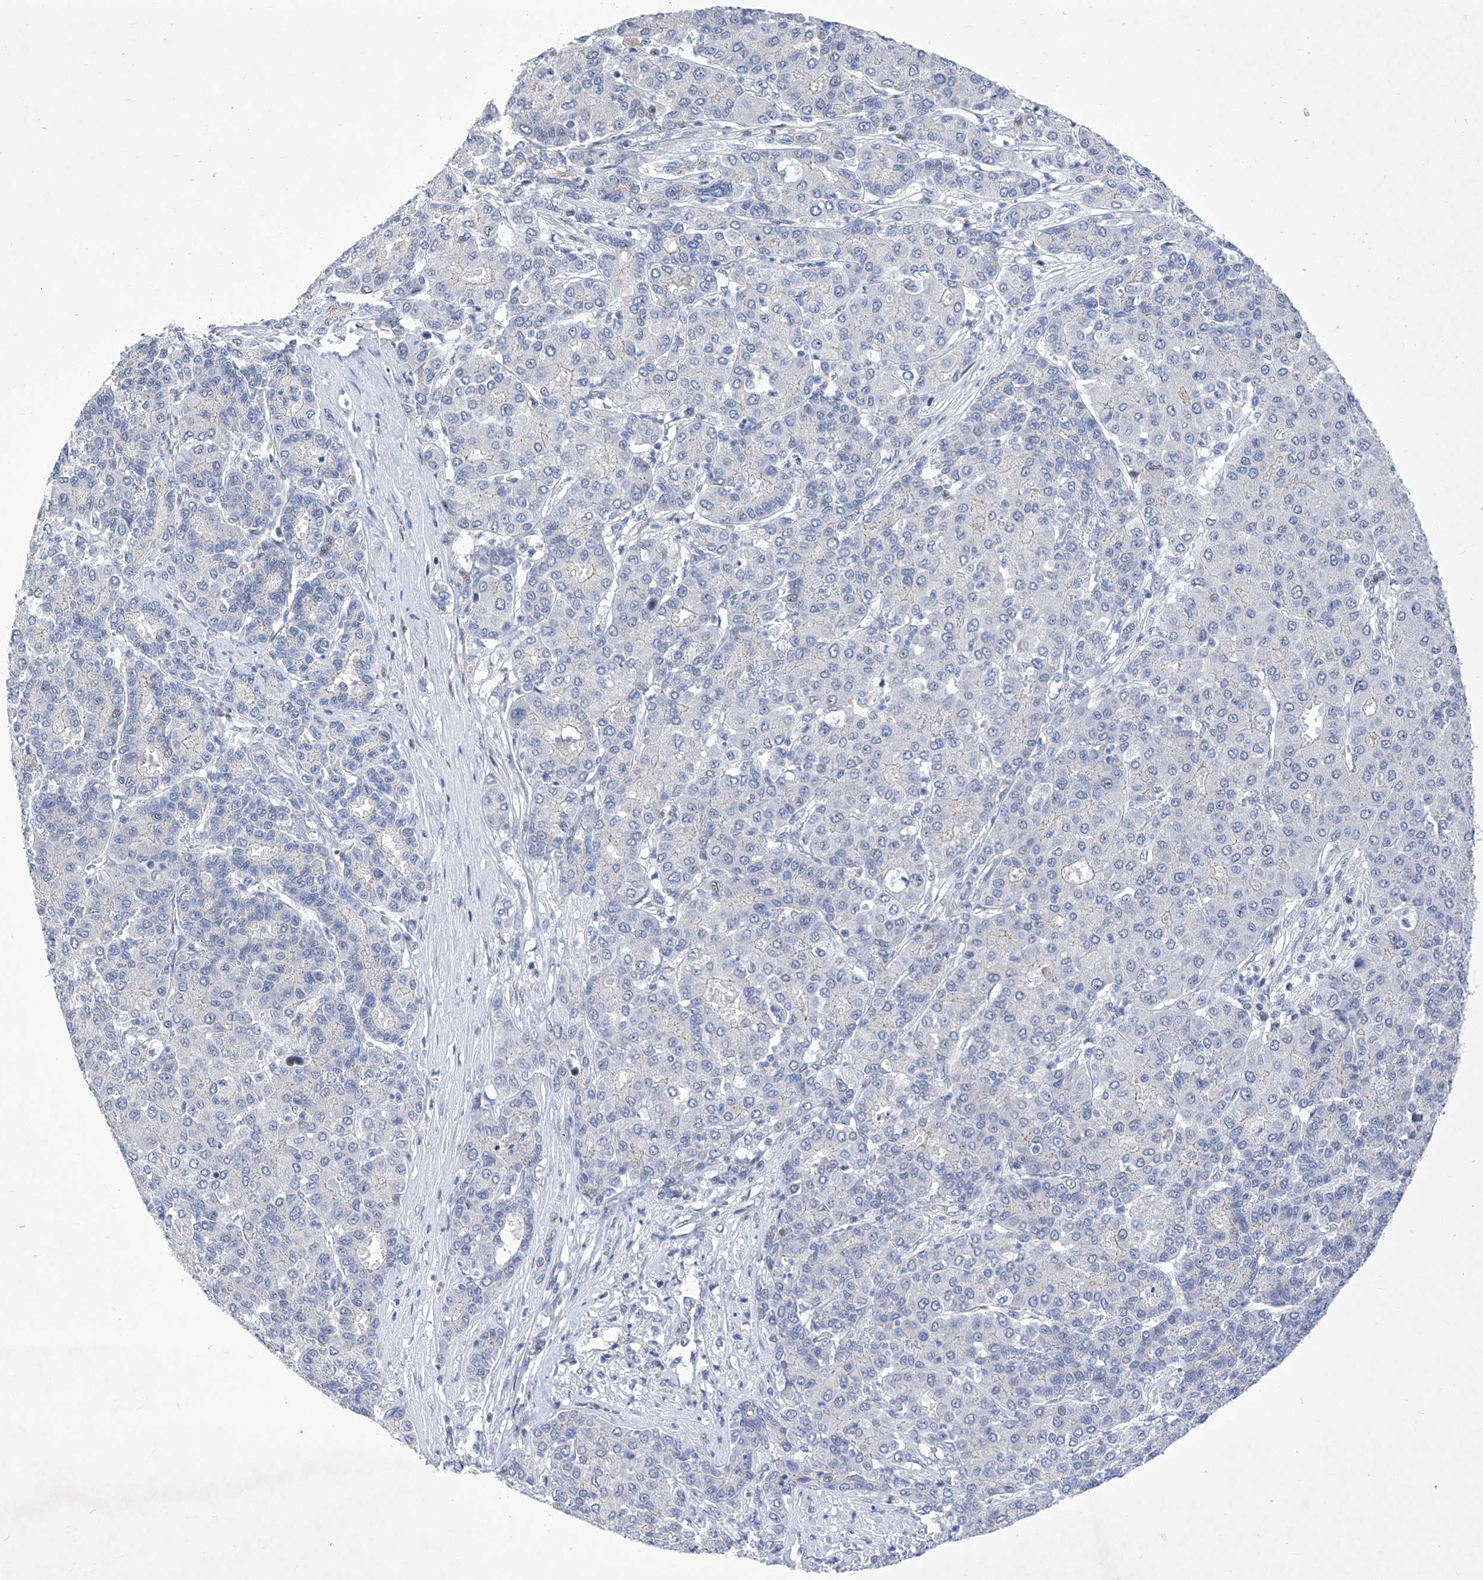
{"staining": {"intensity": "negative", "quantity": "none", "location": "none"}, "tissue": "liver cancer", "cell_type": "Tumor cells", "image_type": "cancer", "snomed": [{"axis": "morphology", "description": "Carcinoma, Hepatocellular, NOS"}, {"axis": "topography", "description": "Liver"}], "caption": "Histopathology image shows no protein positivity in tumor cells of liver hepatocellular carcinoma tissue.", "gene": "NUFIP1", "patient": {"sex": "male", "age": 65}}